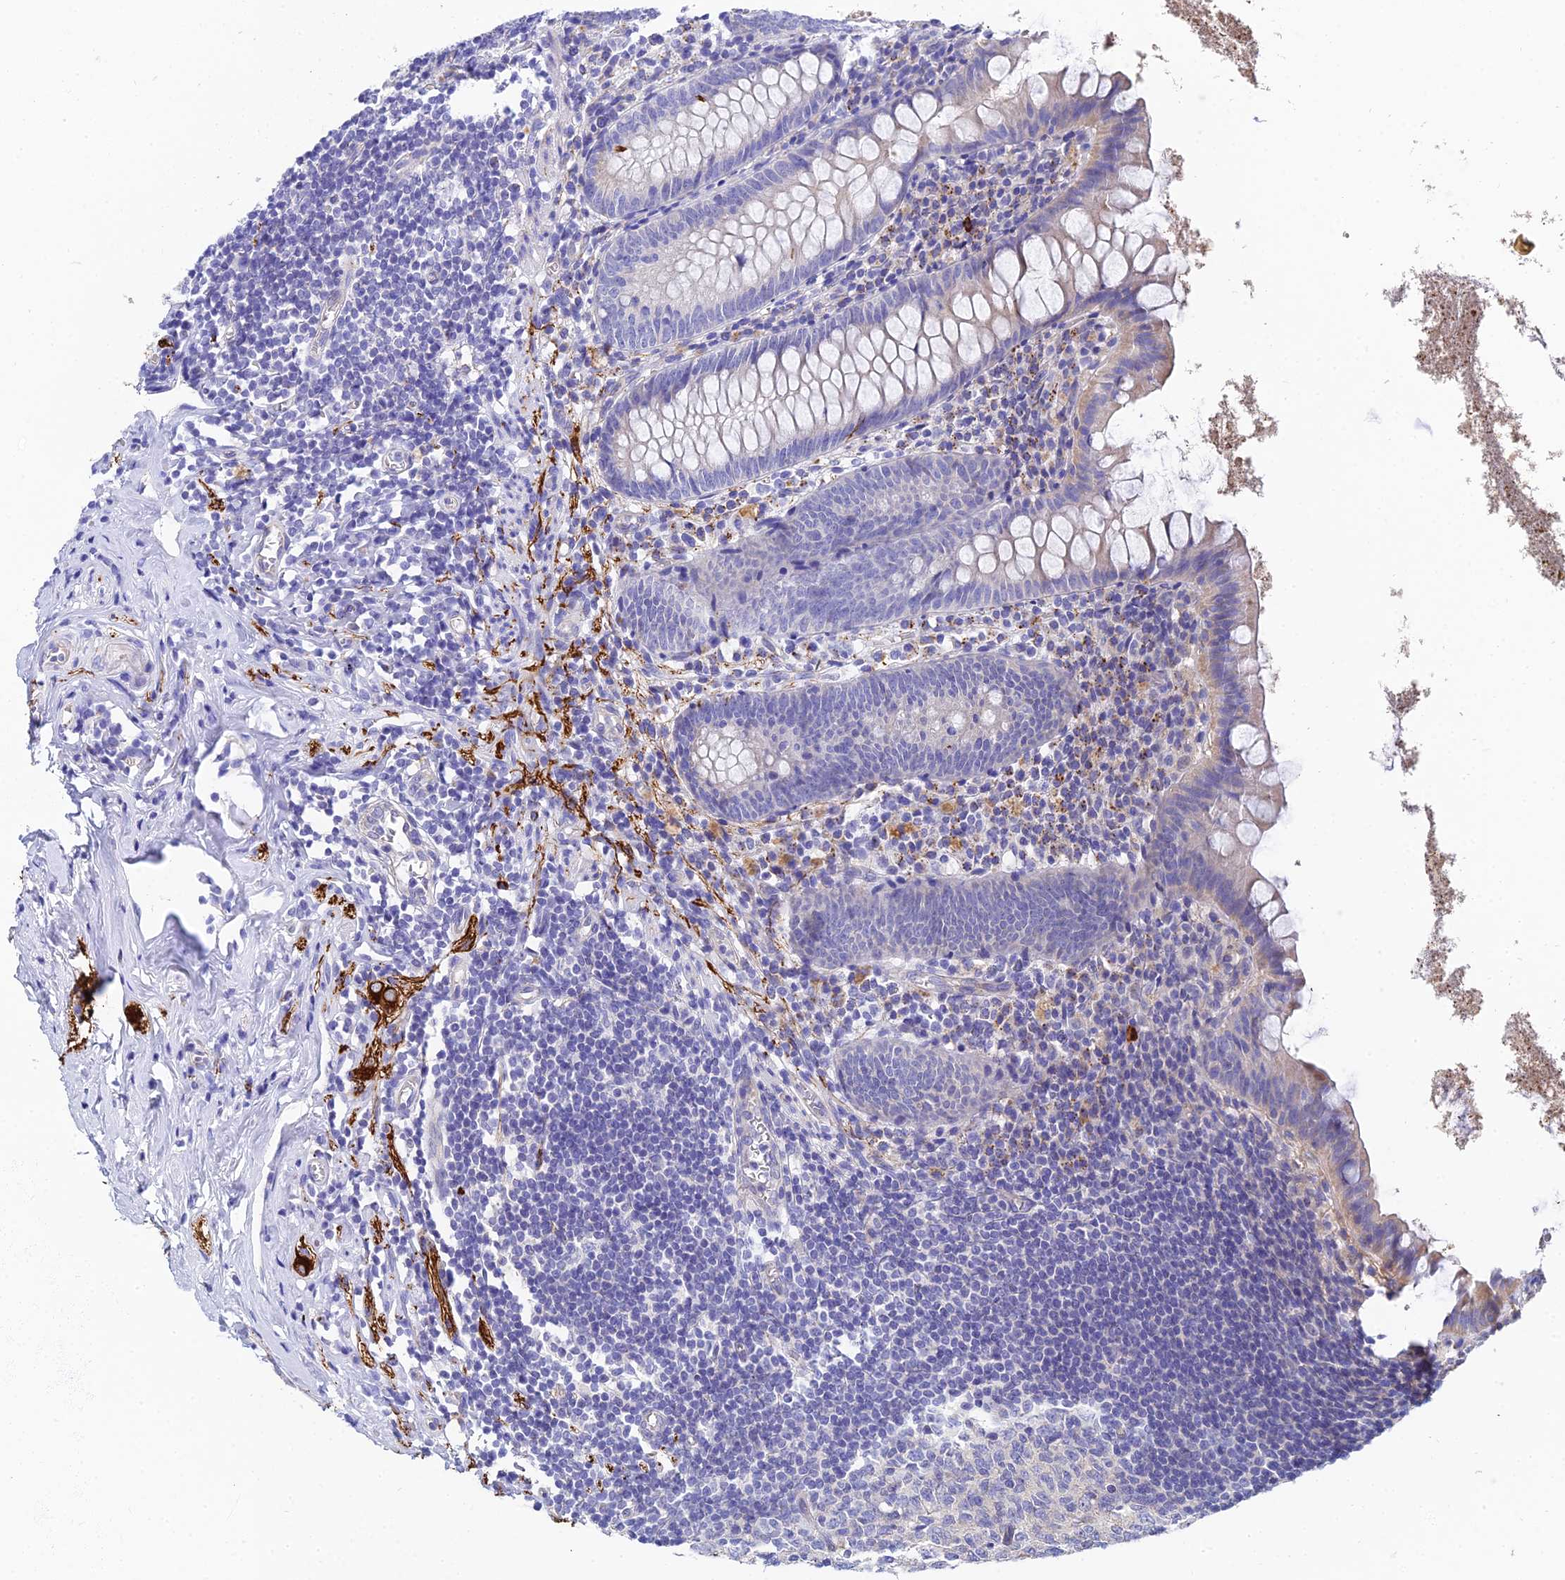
{"staining": {"intensity": "negative", "quantity": "none", "location": "none"}, "tissue": "appendix", "cell_type": "Glandular cells", "image_type": "normal", "snomed": [{"axis": "morphology", "description": "Normal tissue, NOS"}, {"axis": "topography", "description": "Appendix"}], "caption": "Unremarkable appendix was stained to show a protein in brown. There is no significant positivity in glandular cells. Nuclei are stained in blue.", "gene": "APOBEC3H", "patient": {"sex": "female", "age": 51}}